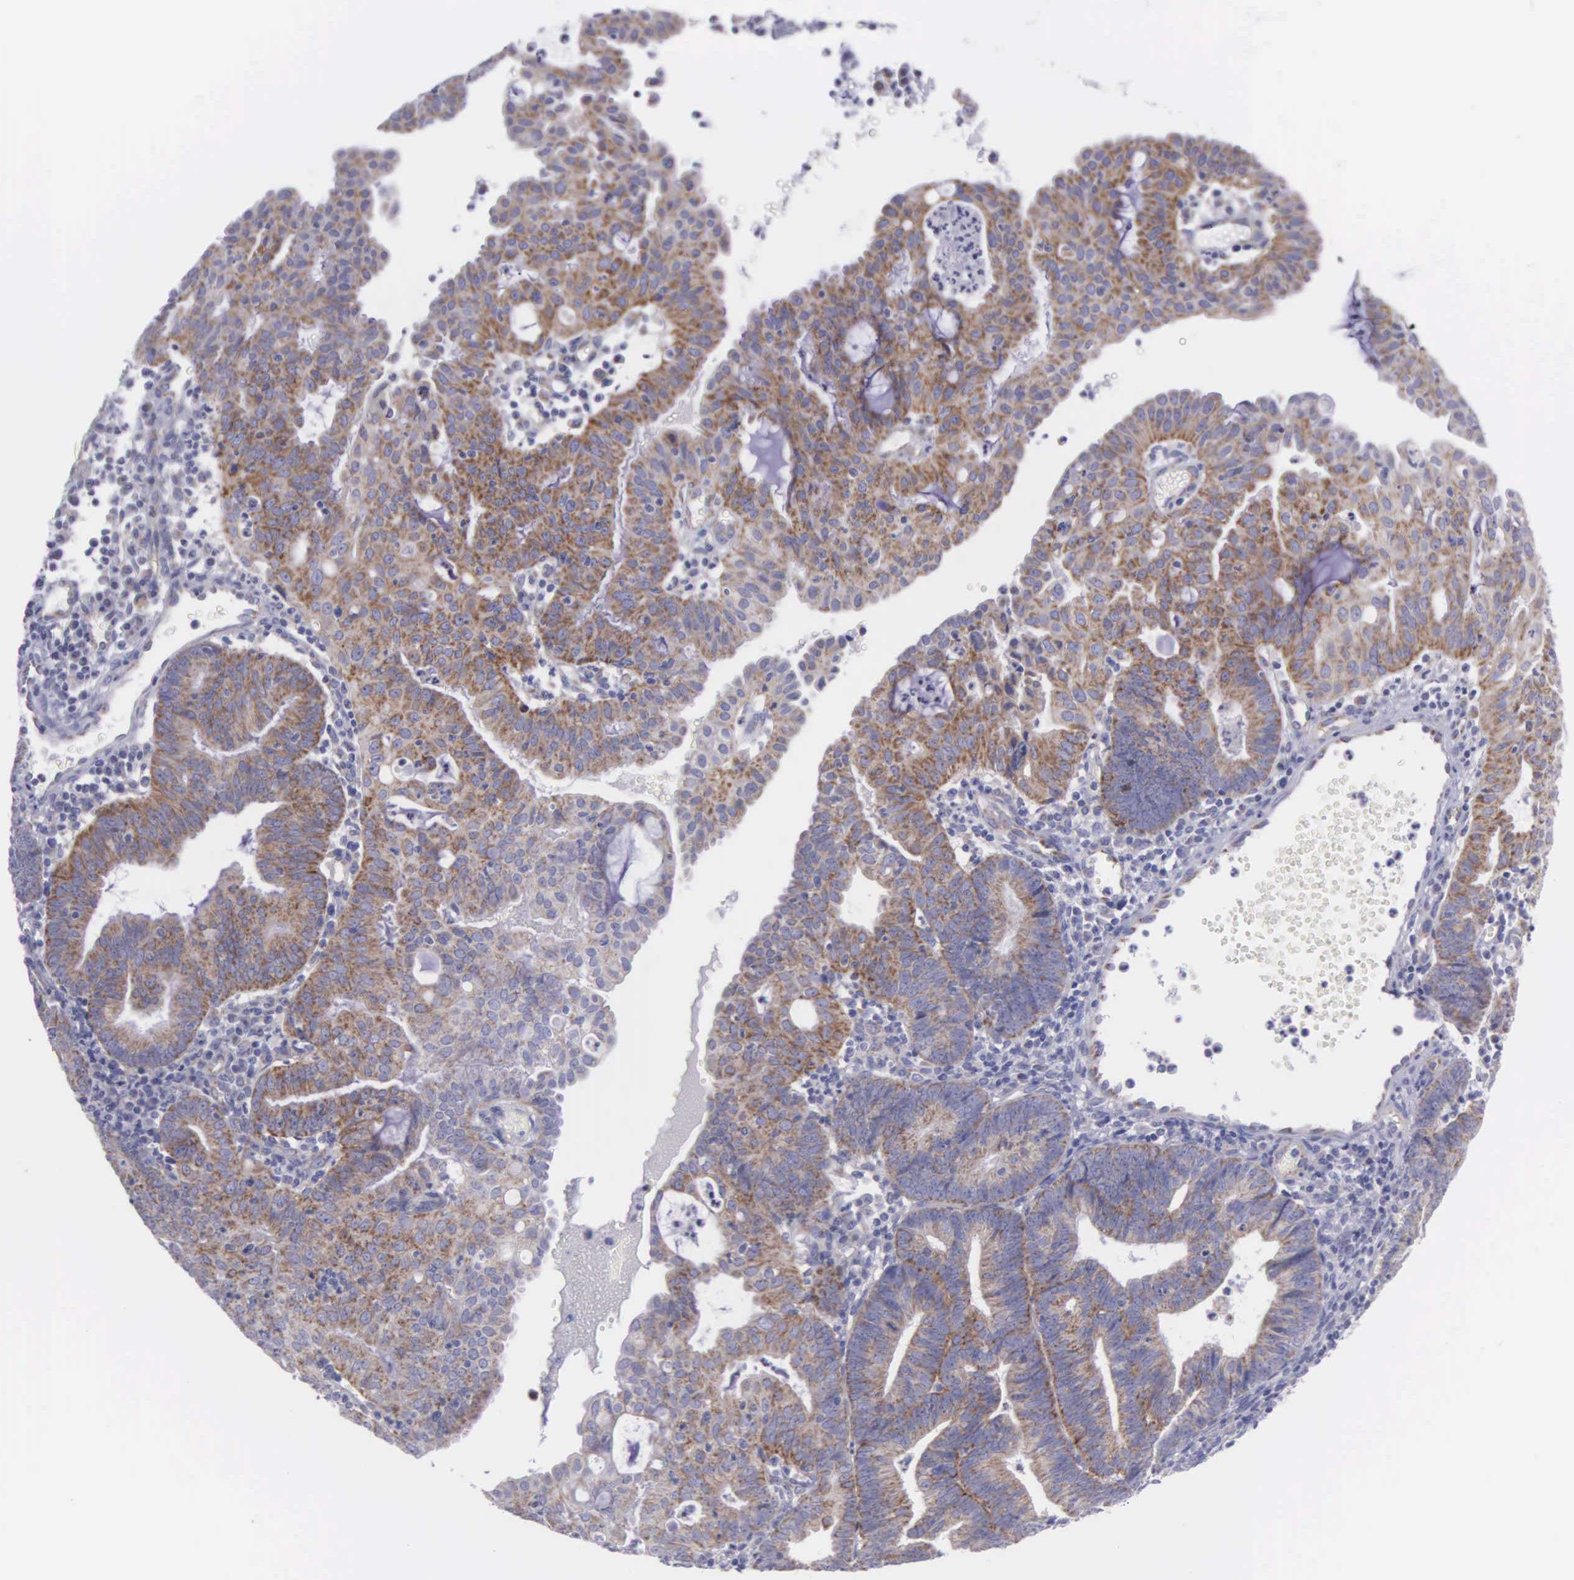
{"staining": {"intensity": "moderate", "quantity": ">75%", "location": "cytoplasmic/membranous"}, "tissue": "endometrial cancer", "cell_type": "Tumor cells", "image_type": "cancer", "snomed": [{"axis": "morphology", "description": "Adenocarcinoma, NOS"}, {"axis": "topography", "description": "Endometrium"}], "caption": "IHC (DAB (3,3'-diaminobenzidine)) staining of endometrial cancer displays moderate cytoplasmic/membranous protein expression in approximately >75% of tumor cells.", "gene": "SYNJ2BP", "patient": {"sex": "female", "age": 60}}